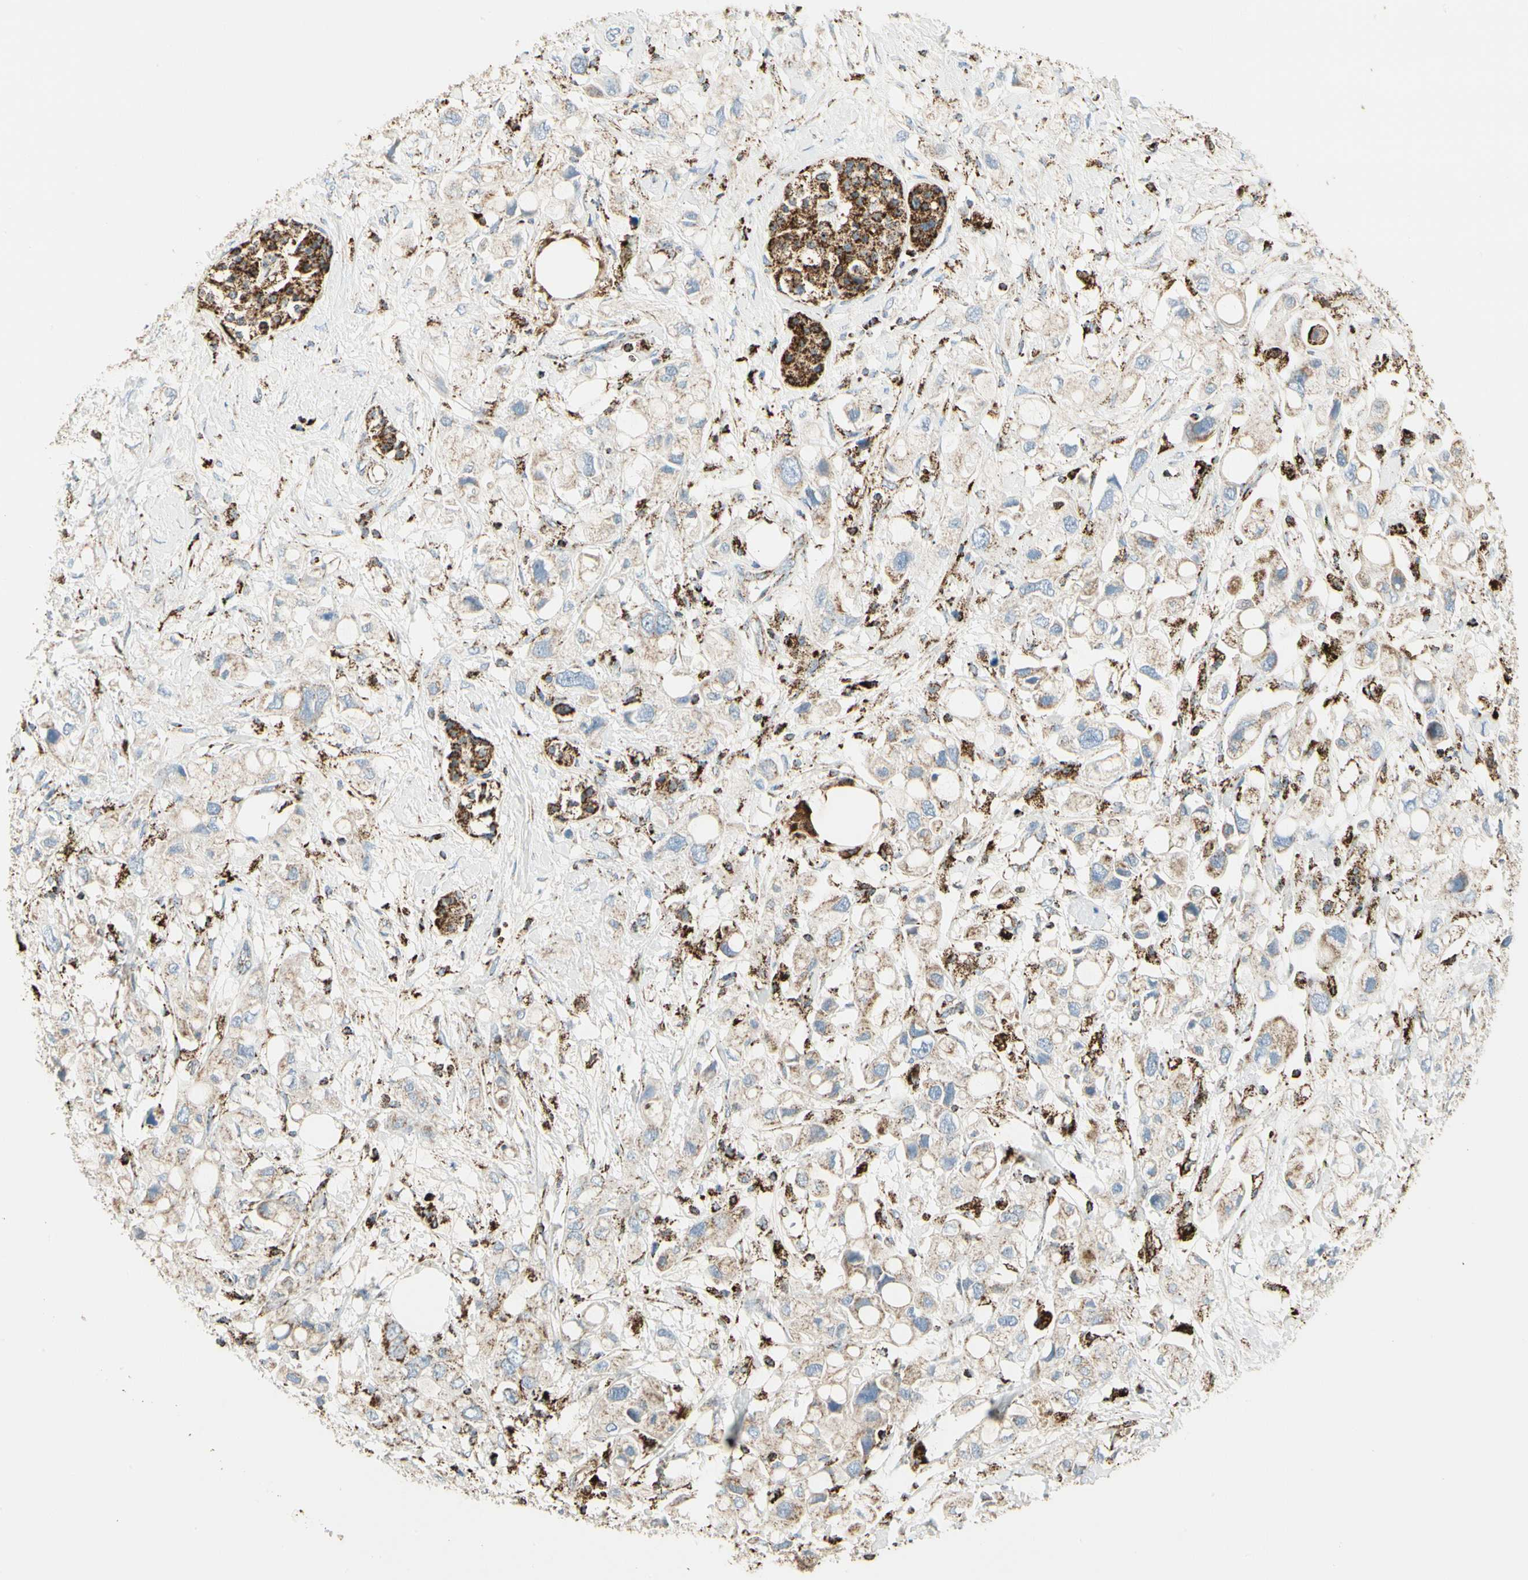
{"staining": {"intensity": "weak", "quantity": "25%-75%", "location": "cytoplasmic/membranous"}, "tissue": "pancreatic cancer", "cell_type": "Tumor cells", "image_type": "cancer", "snomed": [{"axis": "morphology", "description": "Adenocarcinoma, NOS"}, {"axis": "topography", "description": "Pancreas"}], "caption": "Immunohistochemistry image of pancreatic cancer stained for a protein (brown), which demonstrates low levels of weak cytoplasmic/membranous positivity in about 25%-75% of tumor cells.", "gene": "ME2", "patient": {"sex": "female", "age": 56}}